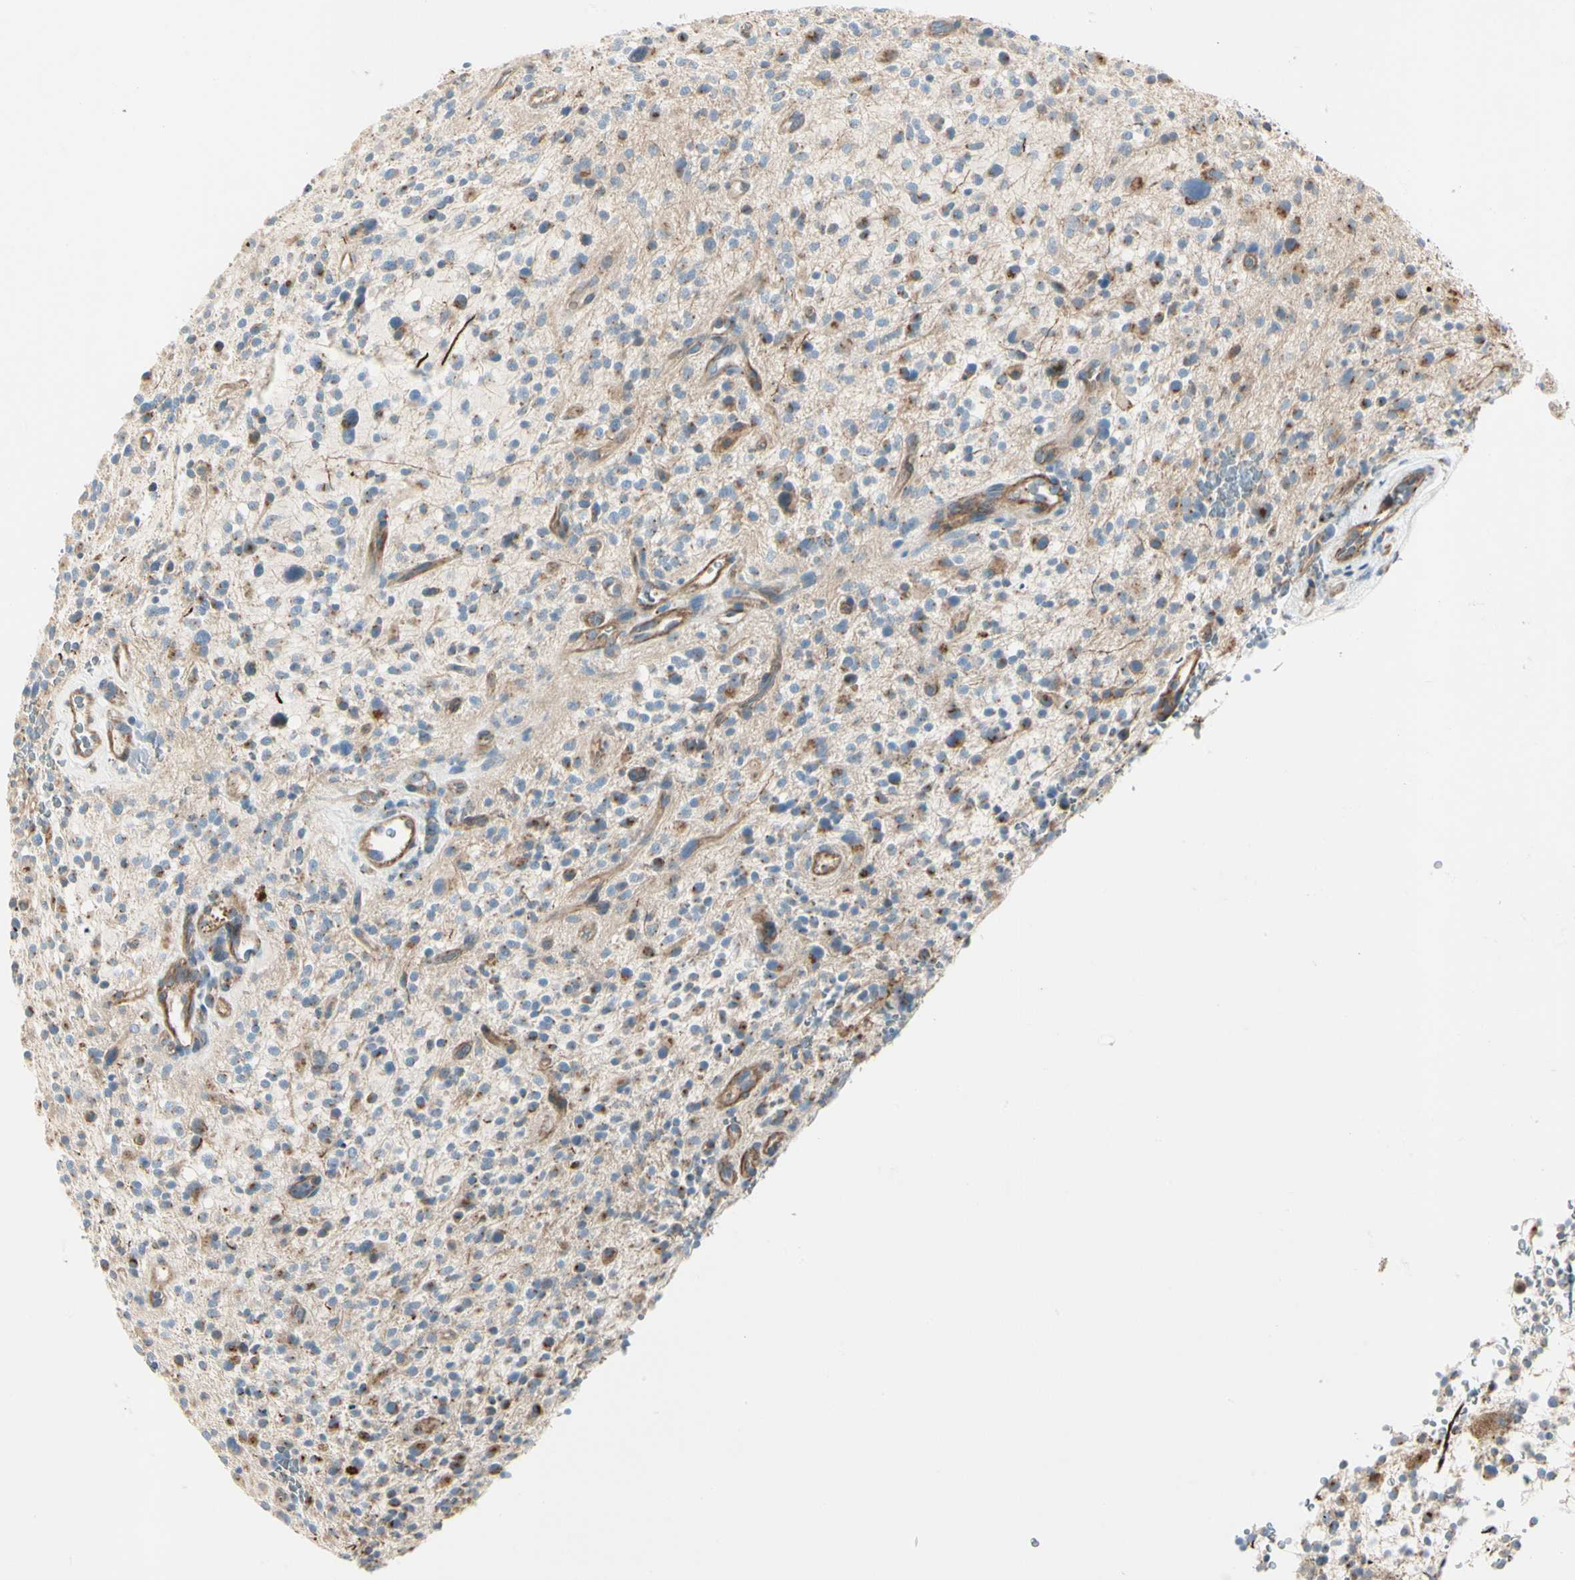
{"staining": {"intensity": "moderate", "quantity": "<25%", "location": "cytoplasmic/membranous"}, "tissue": "glioma", "cell_type": "Tumor cells", "image_type": "cancer", "snomed": [{"axis": "morphology", "description": "Glioma, malignant, High grade"}, {"axis": "topography", "description": "Brain"}], "caption": "Brown immunohistochemical staining in glioma shows moderate cytoplasmic/membranous staining in approximately <25% of tumor cells.", "gene": "ABCA3", "patient": {"sex": "male", "age": 48}}